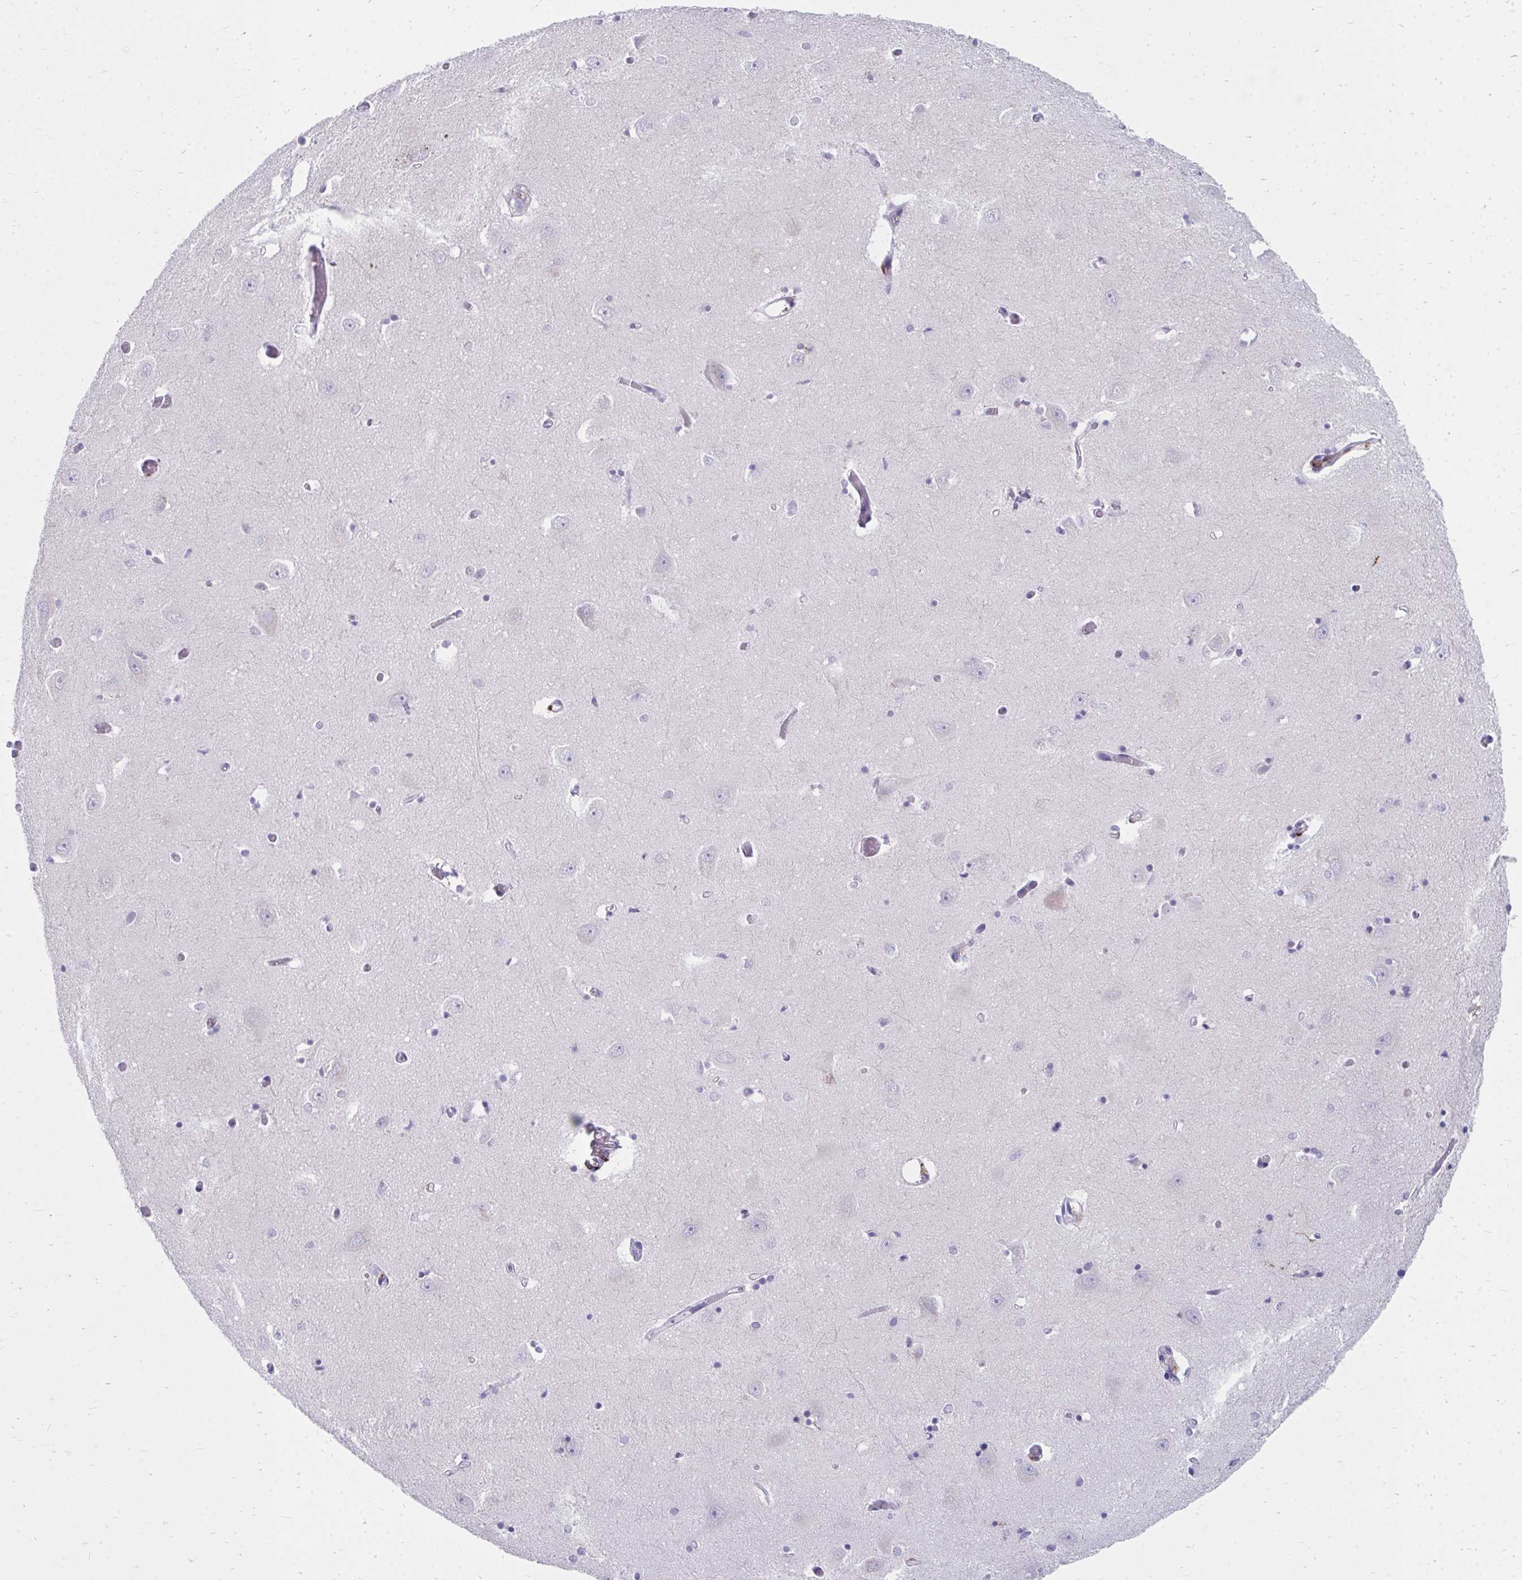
{"staining": {"intensity": "negative", "quantity": "none", "location": "none"}, "tissue": "caudate", "cell_type": "Glial cells", "image_type": "normal", "snomed": [{"axis": "morphology", "description": "Normal tissue, NOS"}, {"axis": "topography", "description": "Lateral ventricle wall"}, {"axis": "topography", "description": "Hippocampus"}], "caption": "Immunohistochemical staining of normal caudate demonstrates no significant staining in glial cells. (Stains: DAB (3,3'-diaminobenzidine) IHC with hematoxylin counter stain, Microscopy: brightfield microscopy at high magnification).", "gene": "CD163", "patient": {"sex": "female", "age": 63}}